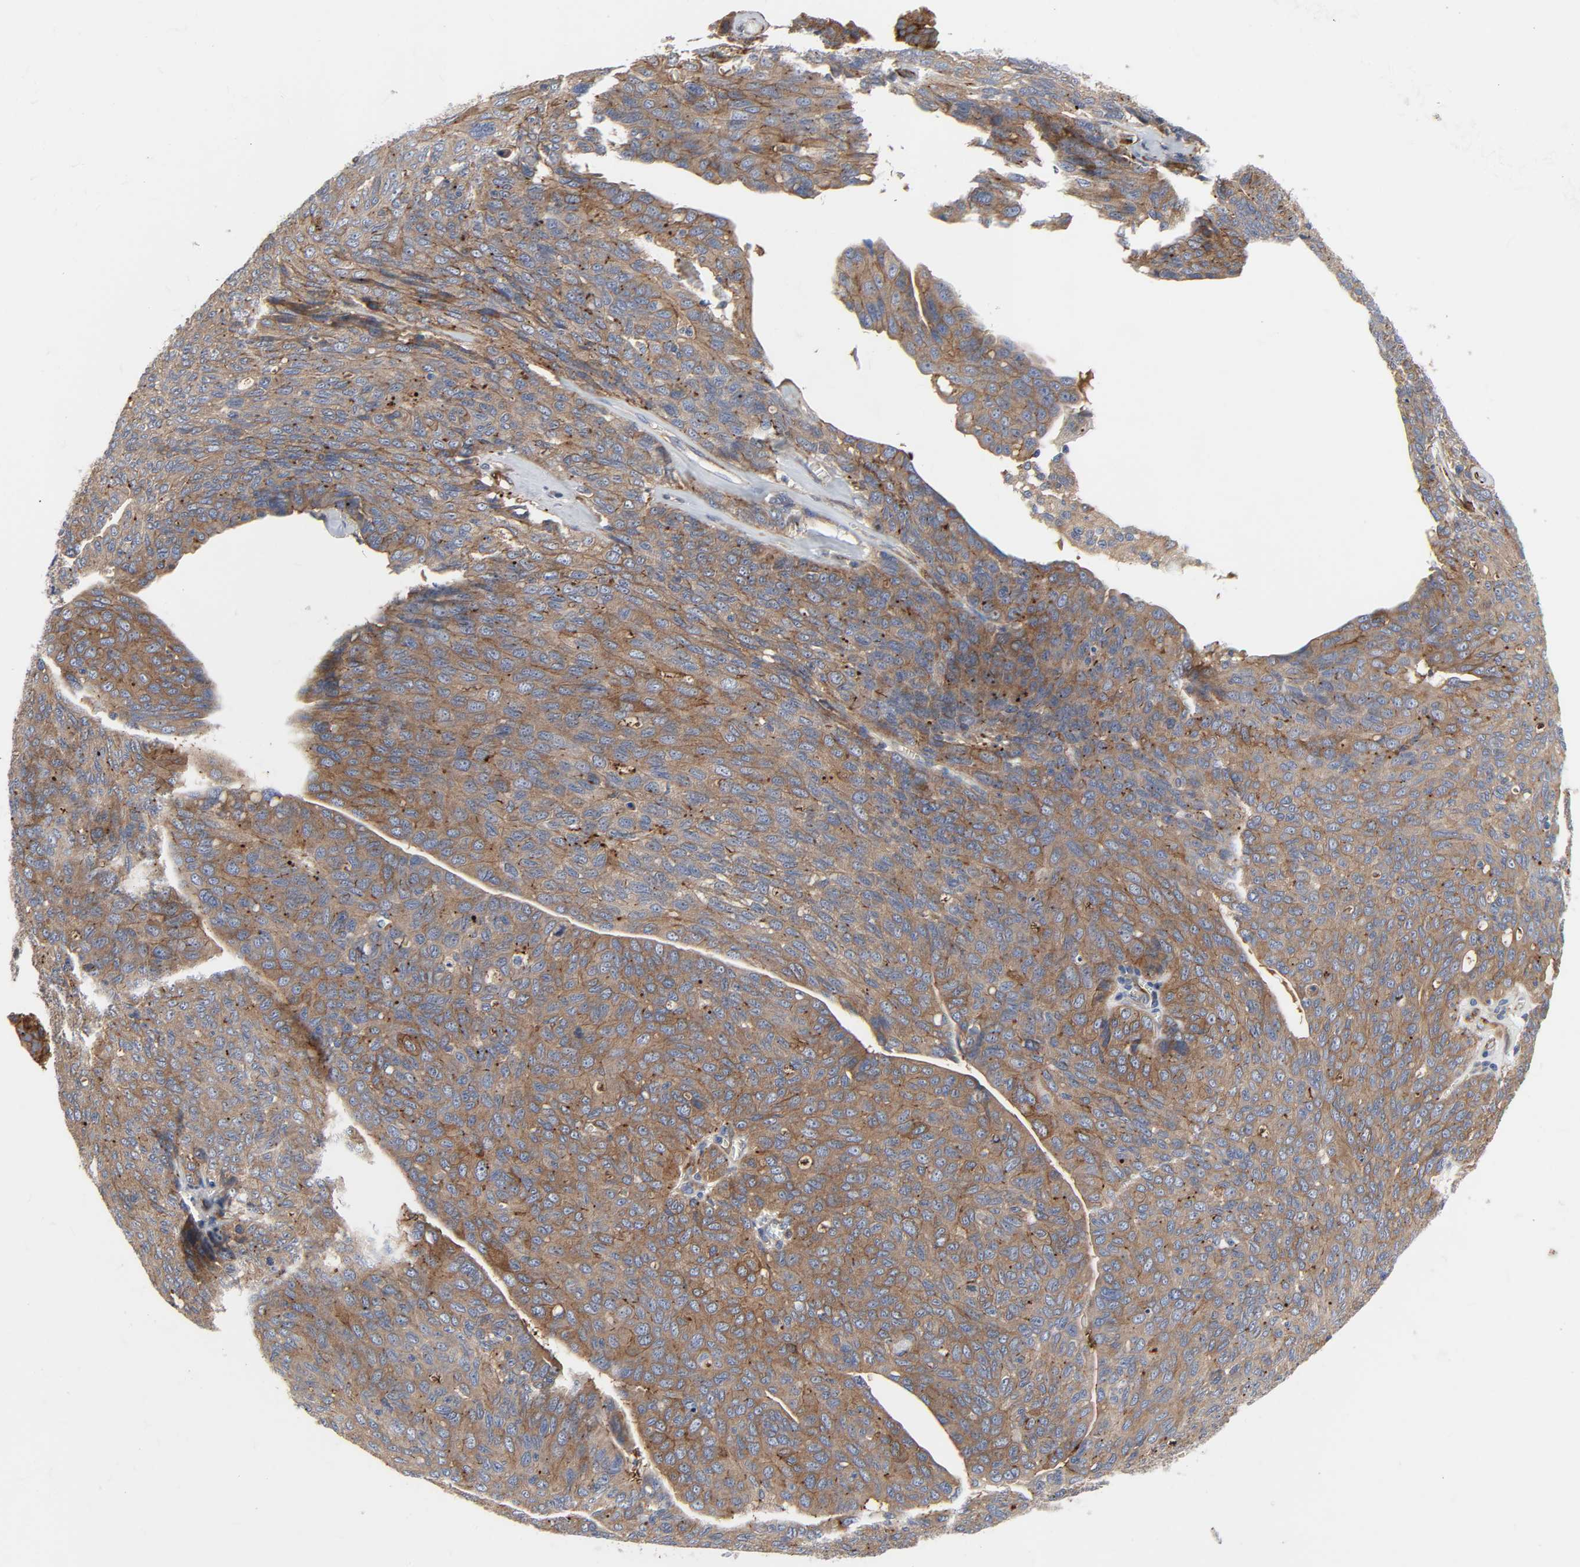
{"staining": {"intensity": "weak", "quantity": ">75%", "location": "cytoplasmic/membranous"}, "tissue": "ovarian cancer", "cell_type": "Tumor cells", "image_type": "cancer", "snomed": [{"axis": "morphology", "description": "Carcinoma, endometroid"}, {"axis": "topography", "description": "Ovary"}], "caption": "Weak cytoplasmic/membranous protein staining is present in approximately >75% of tumor cells in ovarian endometroid carcinoma.", "gene": "ARHGAP1", "patient": {"sex": "female", "age": 60}}